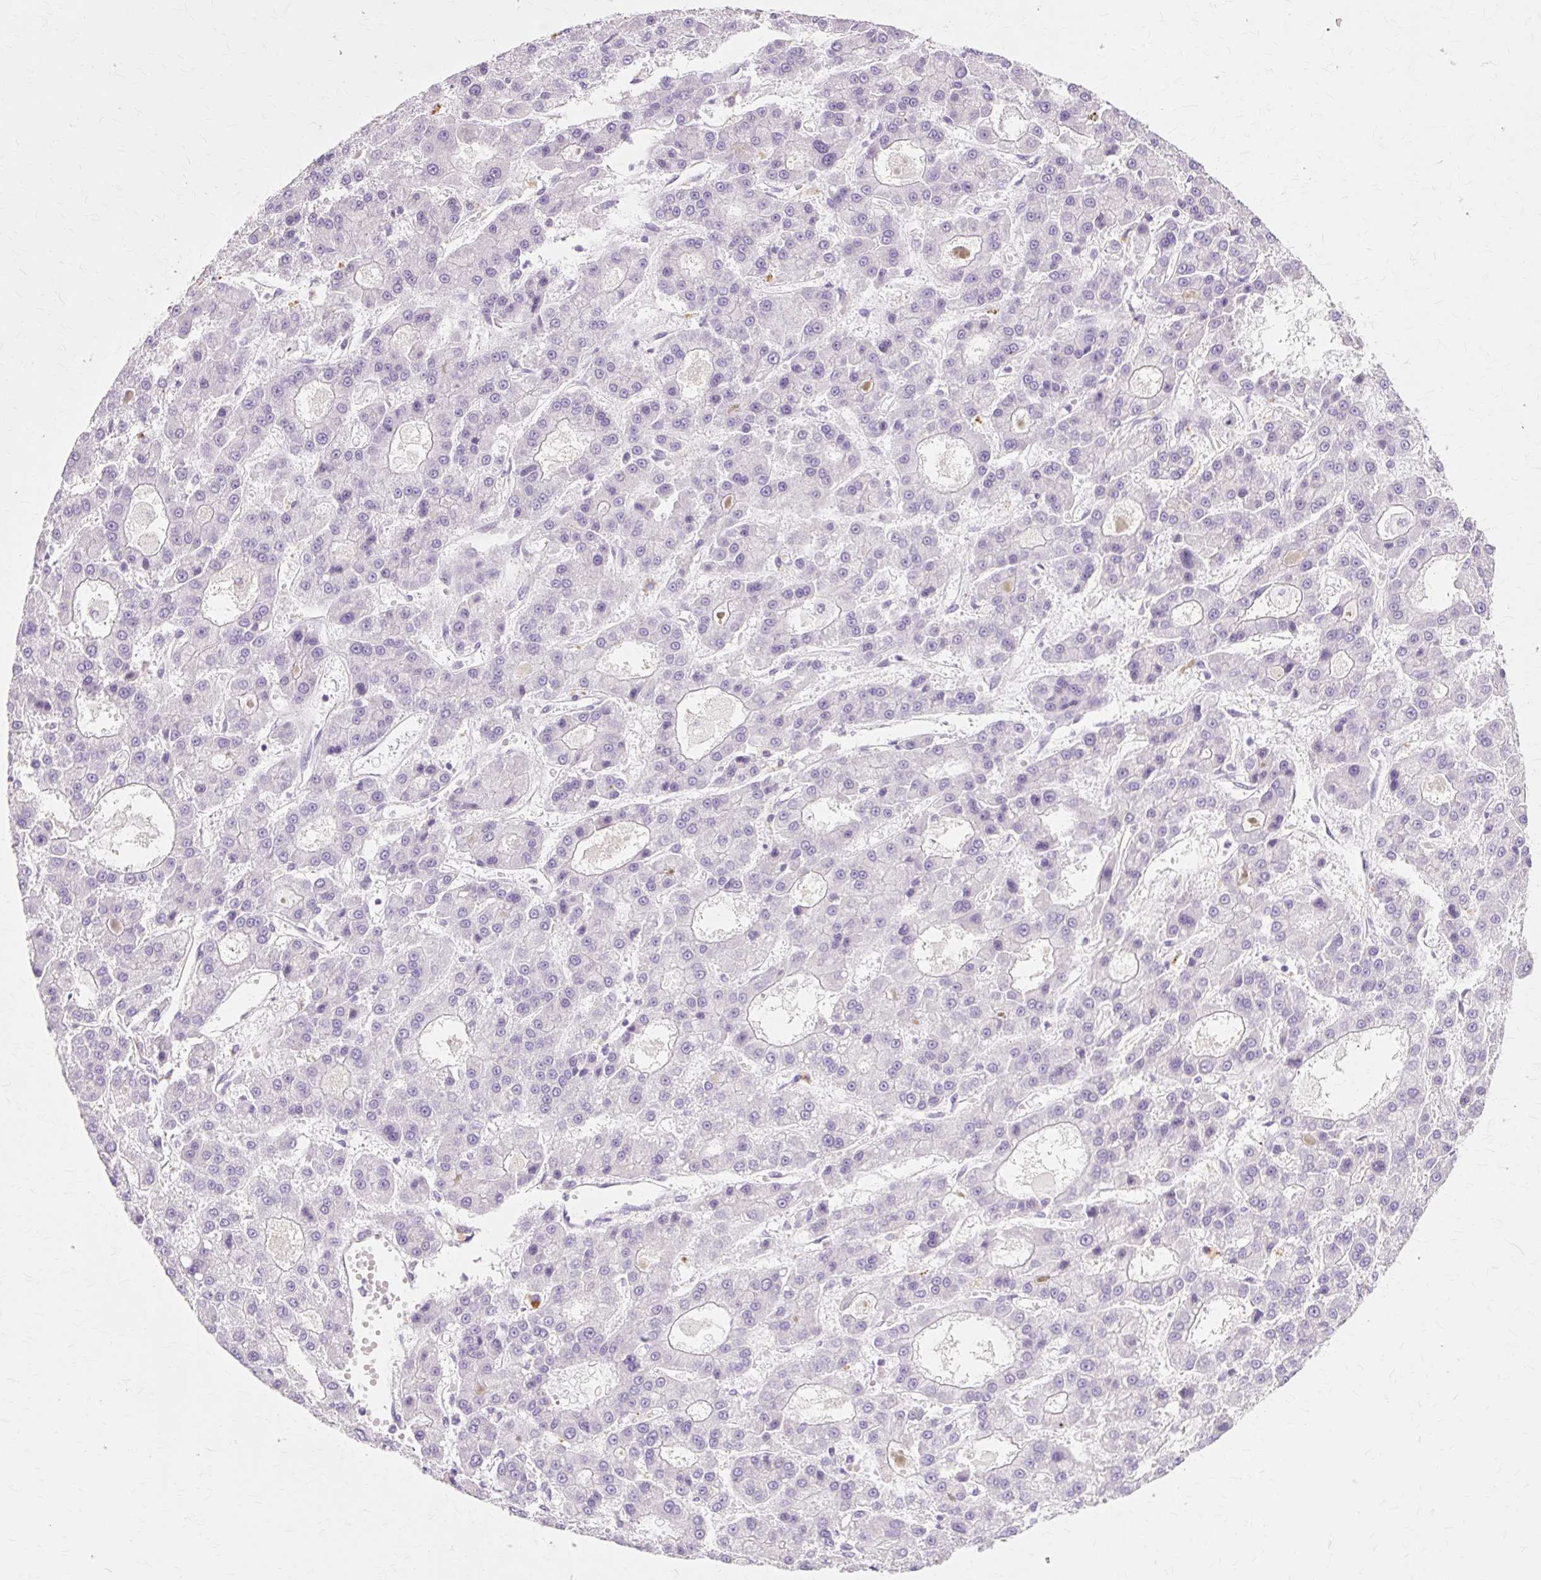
{"staining": {"intensity": "negative", "quantity": "none", "location": "none"}, "tissue": "liver cancer", "cell_type": "Tumor cells", "image_type": "cancer", "snomed": [{"axis": "morphology", "description": "Carcinoma, Hepatocellular, NOS"}, {"axis": "topography", "description": "Liver"}], "caption": "A photomicrograph of human hepatocellular carcinoma (liver) is negative for staining in tumor cells.", "gene": "IRX2", "patient": {"sex": "male", "age": 70}}